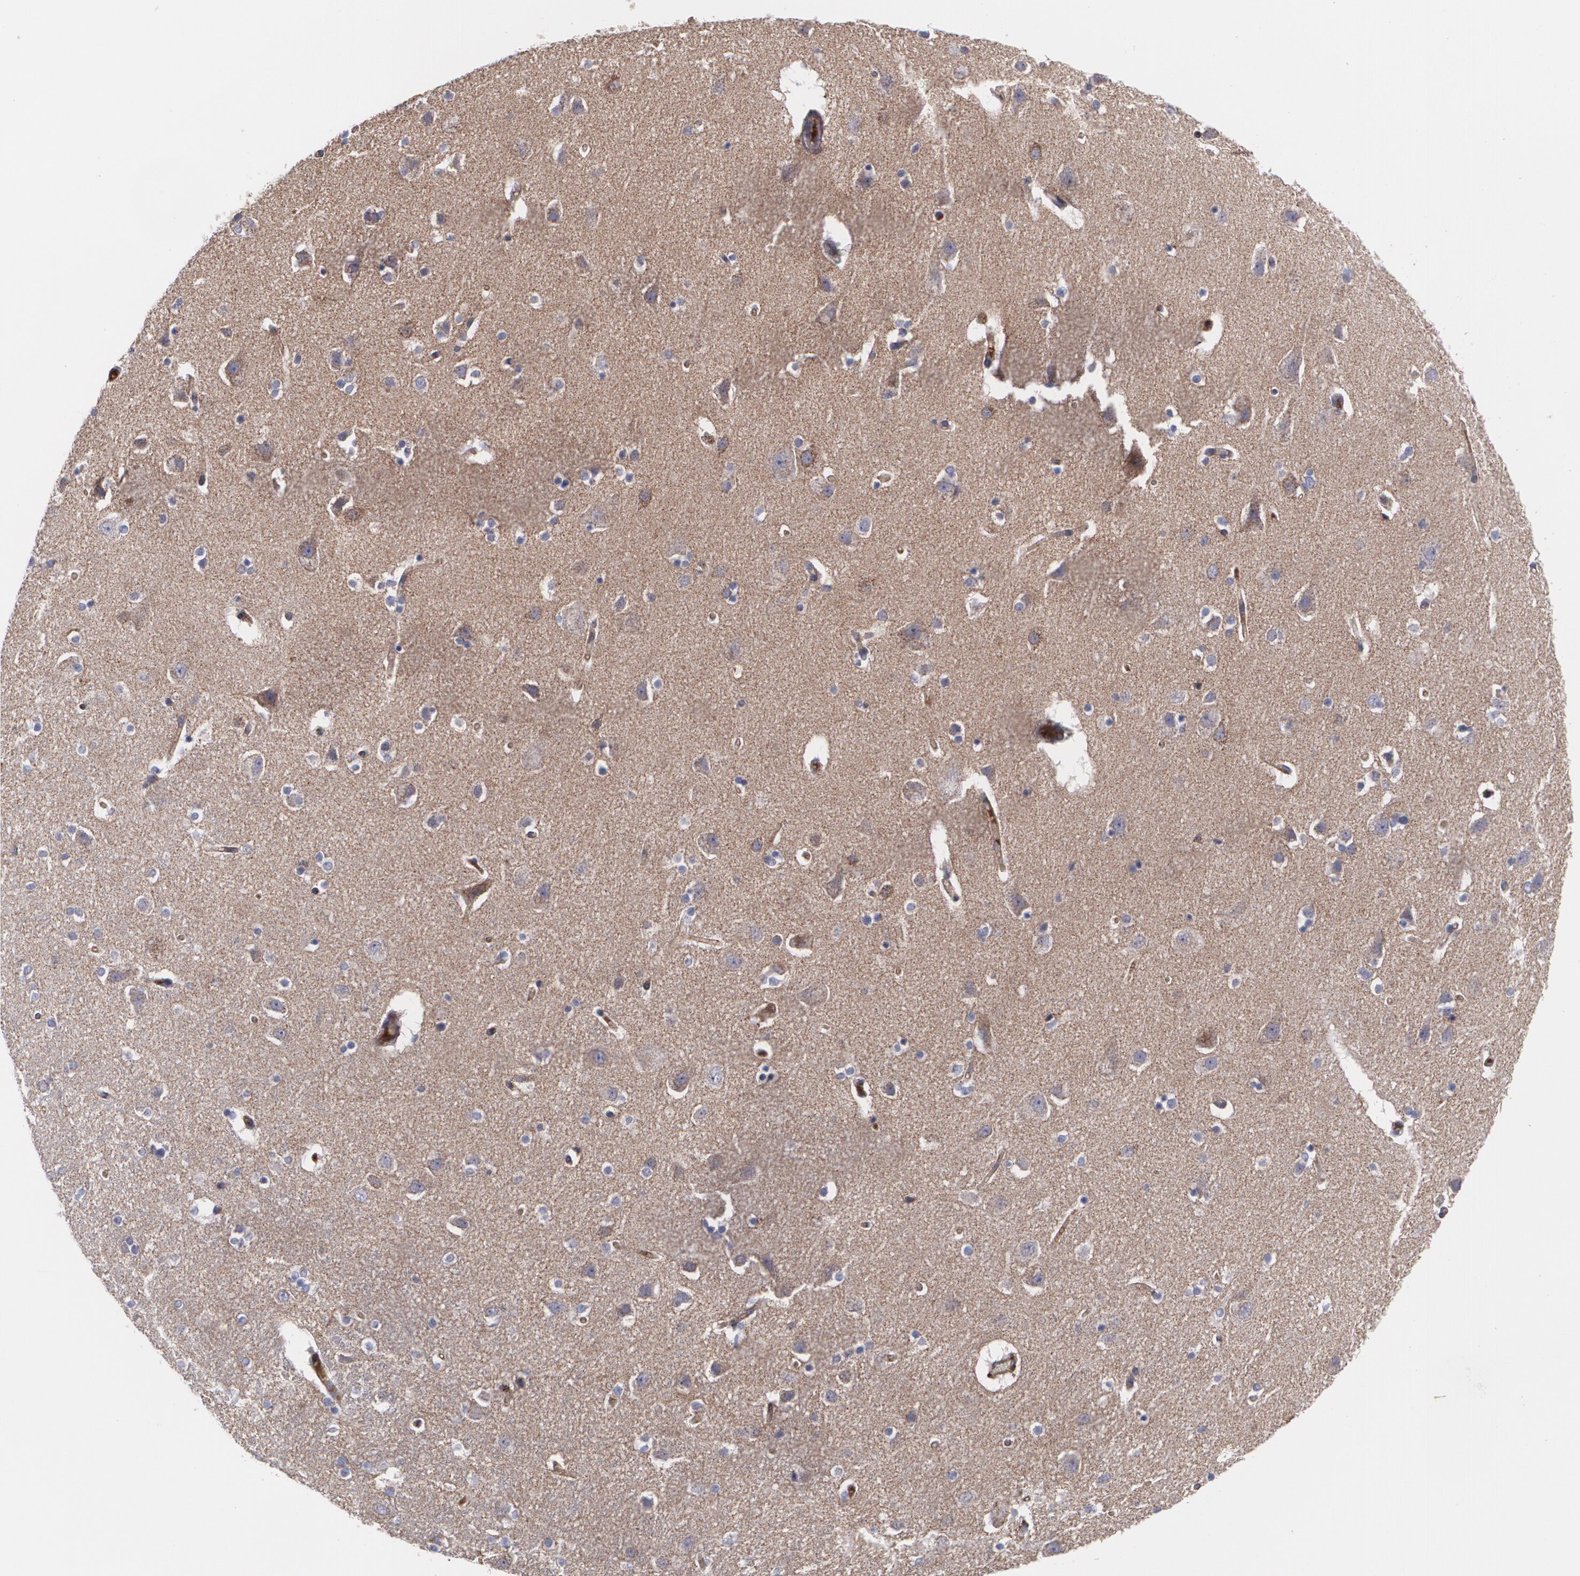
{"staining": {"intensity": "weak", "quantity": ">75%", "location": "cytoplasmic/membranous"}, "tissue": "caudate", "cell_type": "Glial cells", "image_type": "normal", "snomed": [{"axis": "morphology", "description": "Normal tissue, NOS"}, {"axis": "topography", "description": "Lateral ventricle wall"}], "caption": "The image demonstrates staining of normal caudate, revealing weak cytoplasmic/membranous protein expression (brown color) within glial cells.", "gene": "FBLN1", "patient": {"sex": "female", "age": 54}}